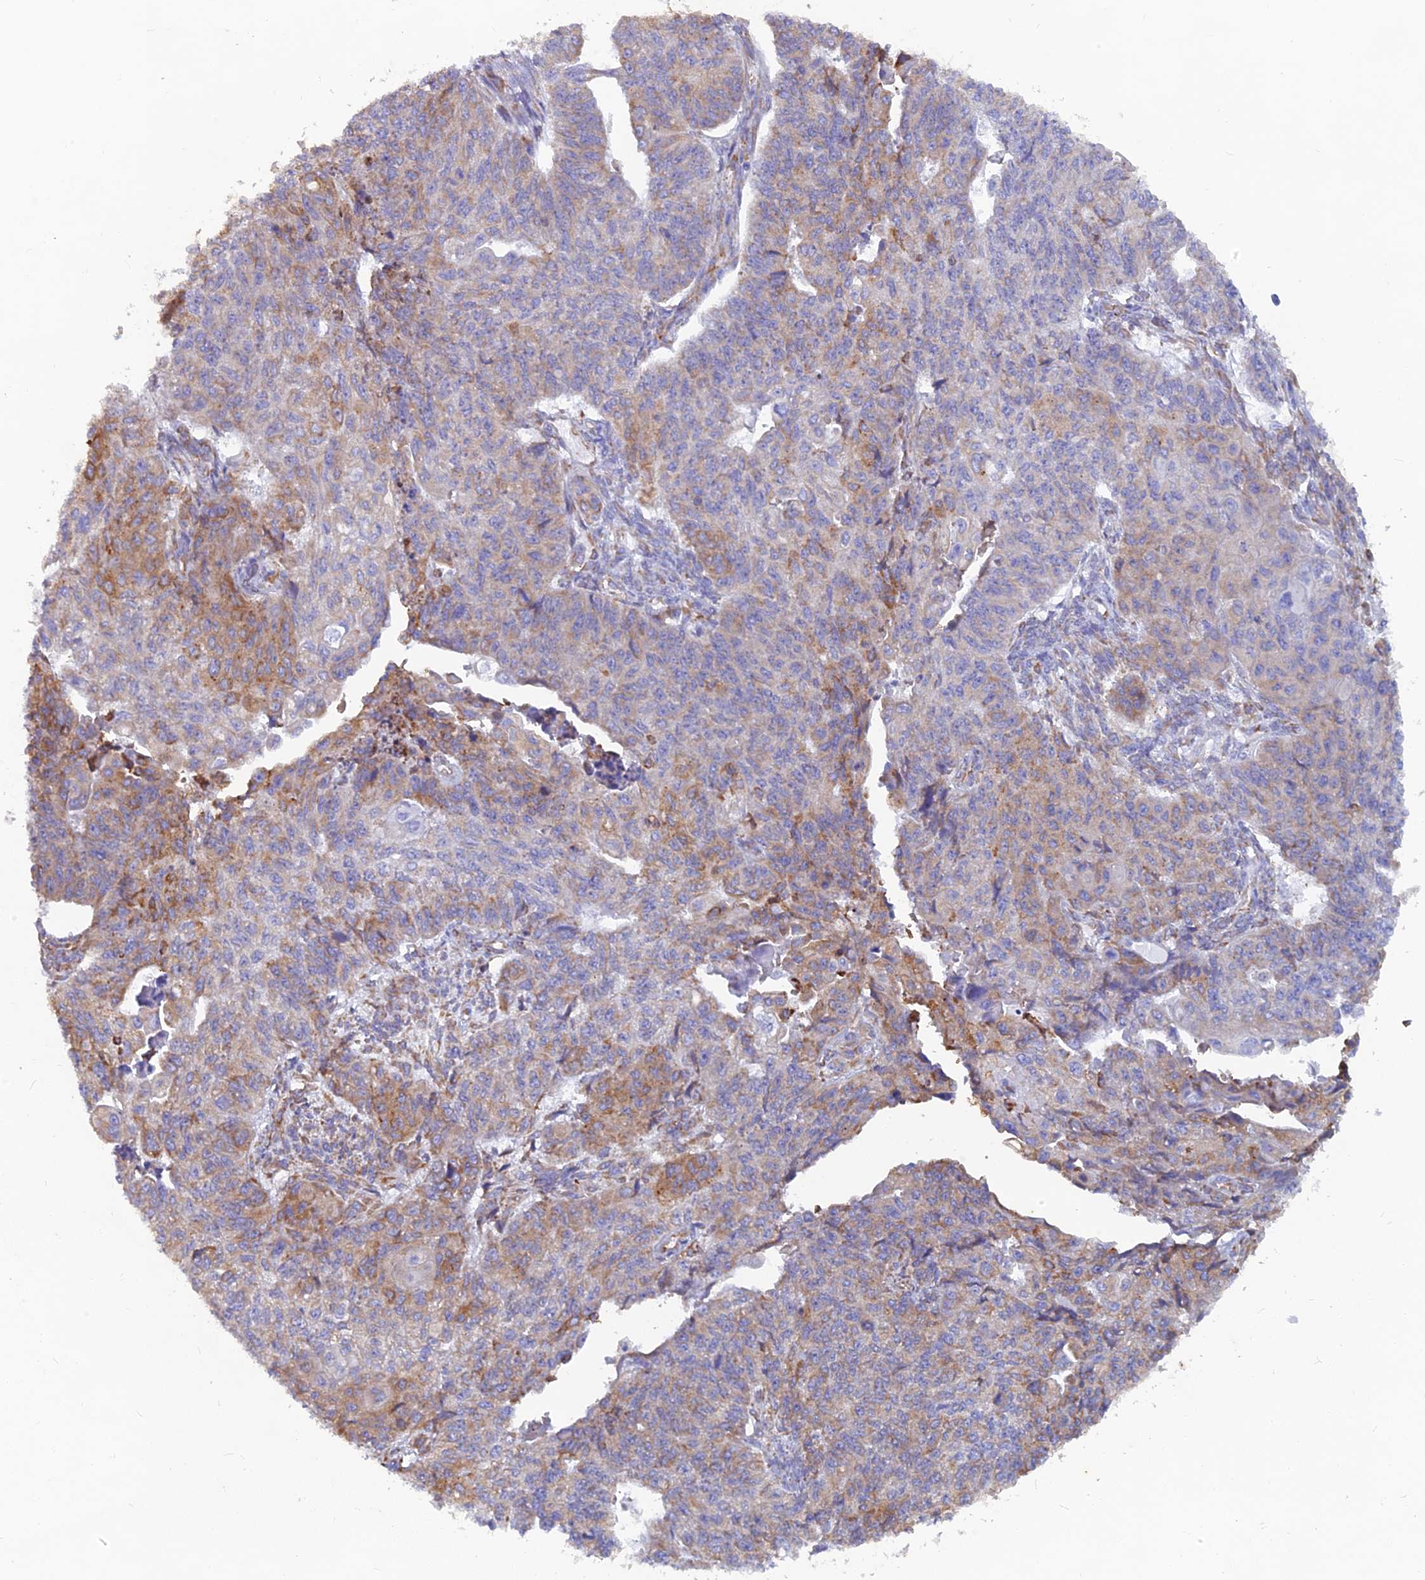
{"staining": {"intensity": "moderate", "quantity": "<25%", "location": "cytoplasmic/membranous"}, "tissue": "endometrial cancer", "cell_type": "Tumor cells", "image_type": "cancer", "snomed": [{"axis": "morphology", "description": "Adenocarcinoma, NOS"}, {"axis": "topography", "description": "Endometrium"}], "caption": "Immunohistochemistry (DAB) staining of adenocarcinoma (endometrial) displays moderate cytoplasmic/membranous protein expression in about <25% of tumor cells.", "gene": "WDR35", "patient": {"sex": "female", "age": 32}}